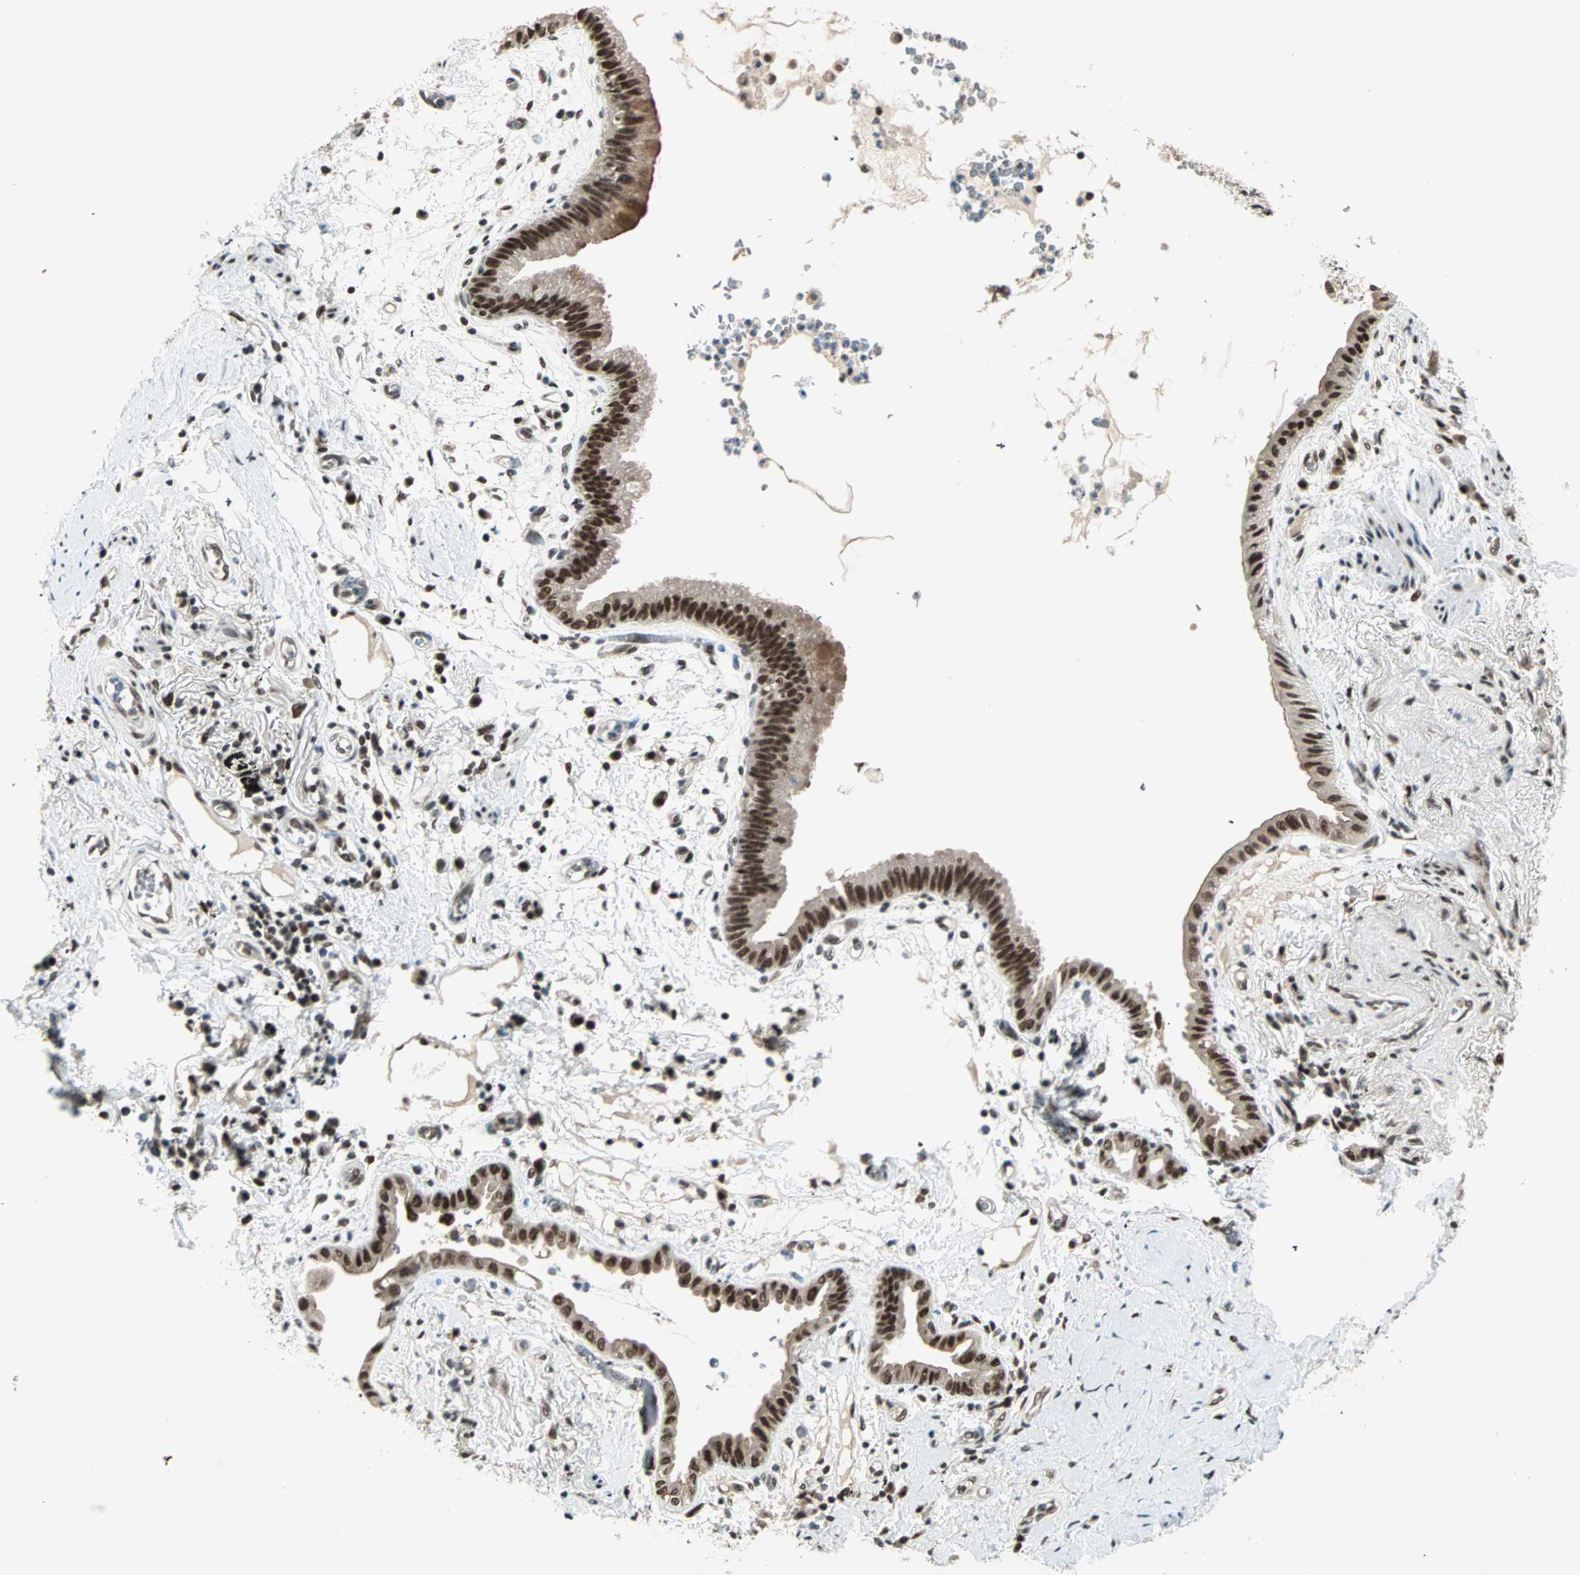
{"staining": {"intensity": "strong", "quantity": ">75%", "location": "cytoplasmic/membranous,nuclear"}, "tissue": "lung cancer", "cell_type": "Tumor cells", "image_type": "cancer", "snomed": [{"axis": "morphology", "description": "Adenocarcinoma, NOS"}, {"axis": "topography", "description": "Lung"}], "caption": "About >75% of tumor cells in human adenocarcinoma (lung) exhibit strong cytoplasmic/membranous and nuclear protein positivity as visualized by brown immunohistochemical staining.", "gene": "MDC1", "patient": {"sex": "female", "age": 70}}